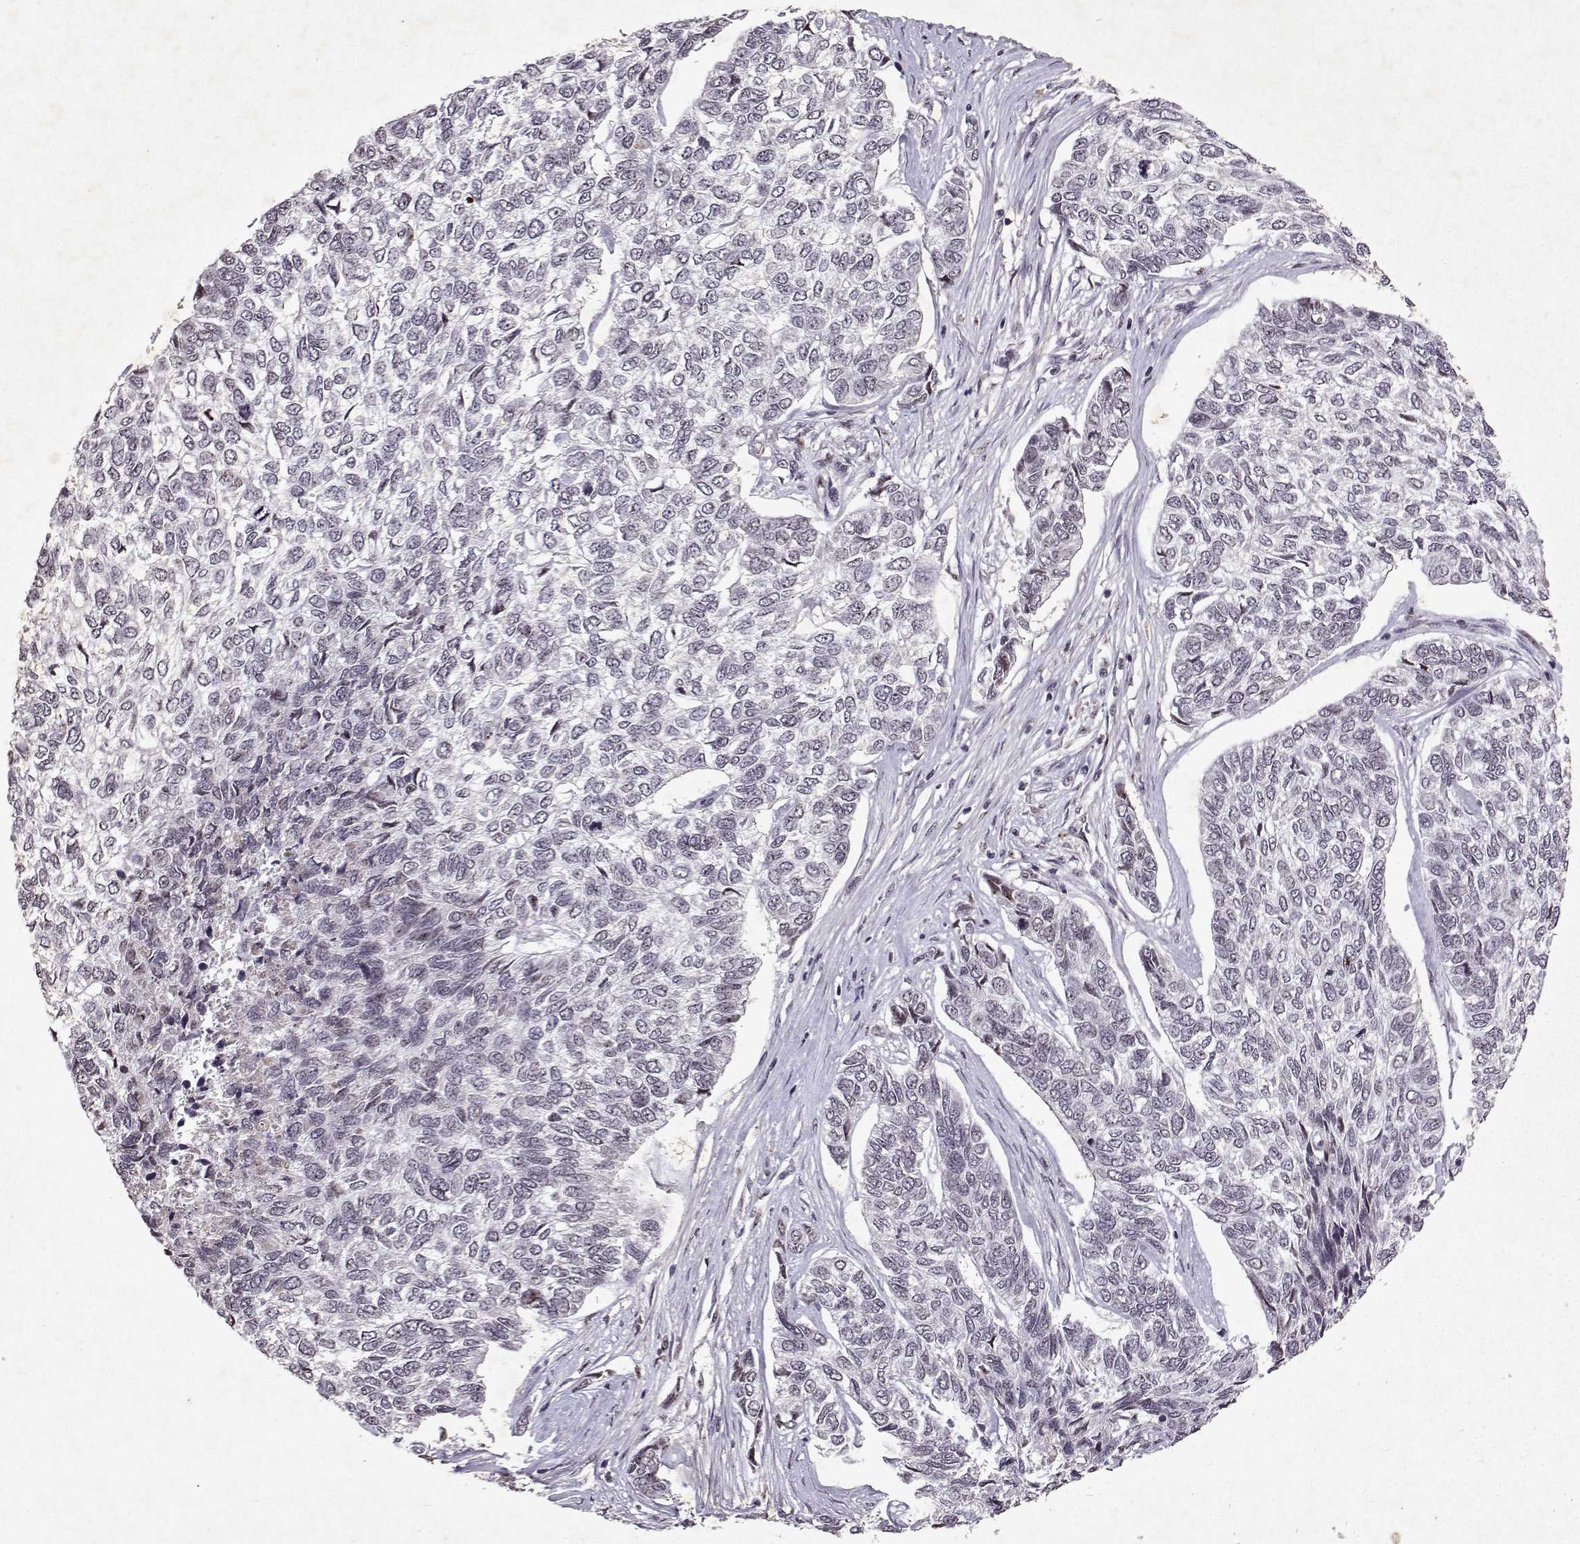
{"staining": {"intensity": "negative", "quantity": "none", "location": "none"}, "tissue": "skin cancer", "cell_type": "Tumor cells", "image_type": "cancer", "snomed": [{"axis": "morphology", "description": "Basal cell carcinoma"}, {"axis": "topography", "description": "Skin"}], "caption": "Tumor cells show no significant protein expression in skin cancer.", "gene": "DDX56", "patient": {"sex": "female", "age": 65}}